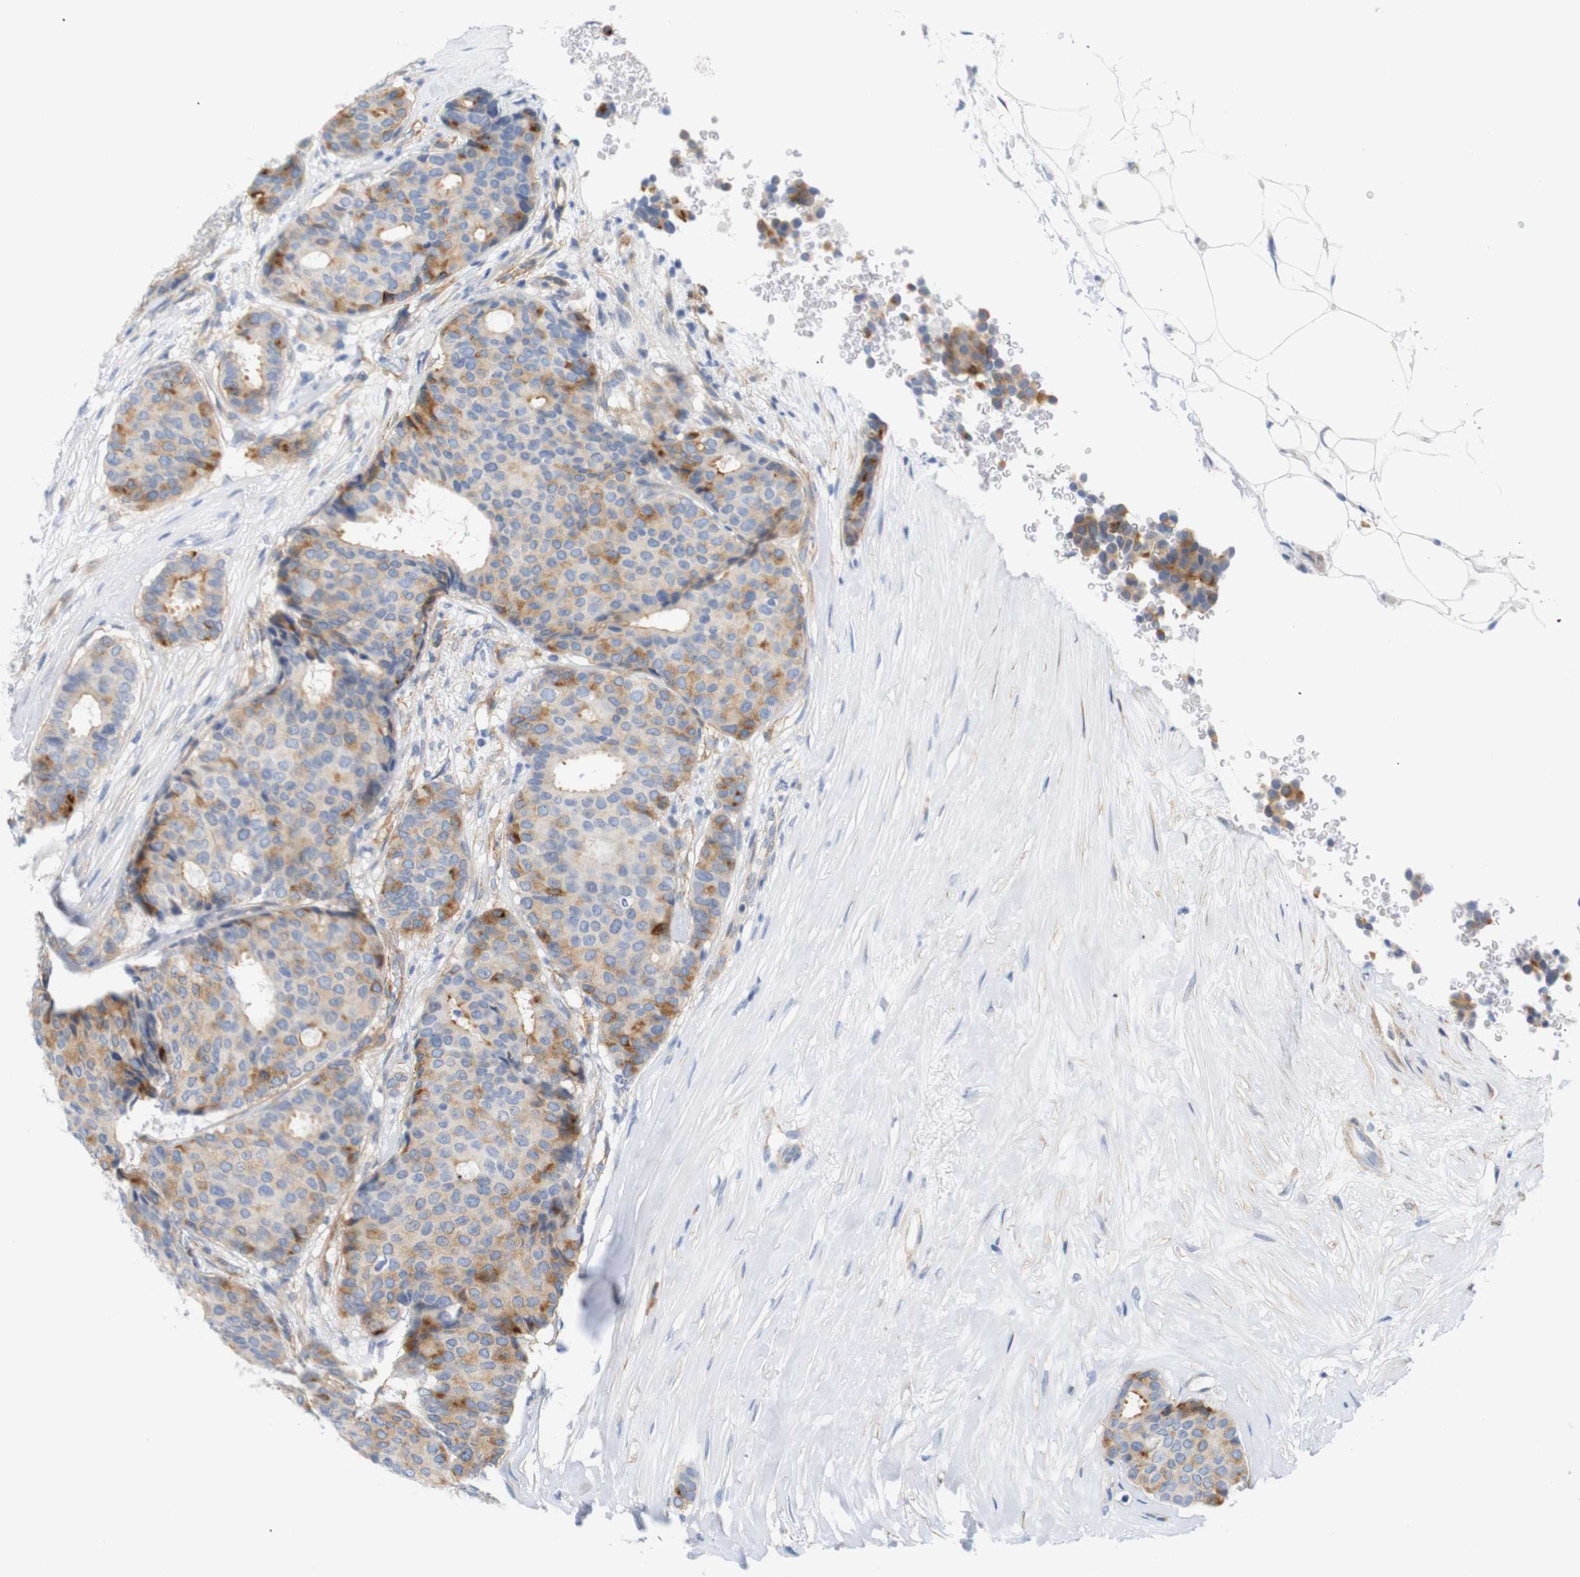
{"staining": {"intensity": "moderate", "quantity": "25%-75%", "location": "cytoplasmic/membranous"}, "tissue": "breast cancer", "cell_type": "Tumor cells", "image_type": "cancer", "snomed": [{"axis": "morphology", "description": "Duct carcinoma"}, {"axis": "topography", "description": "Breast"}], "caption": "Immunohistochemistry (IHC) photomicrograph of neoplastic tissue: breast cancer (invasive ductal carcinoma) stained using immunohistochemistry shows medium levels of moderate protein expression localized specifically in the cytoplasmic/membranous of tumor cells, appearing as a cytoplasmic/membranous brown color.", "gene": "STMN3", "patient": {"sex": "female", "age": 75}}